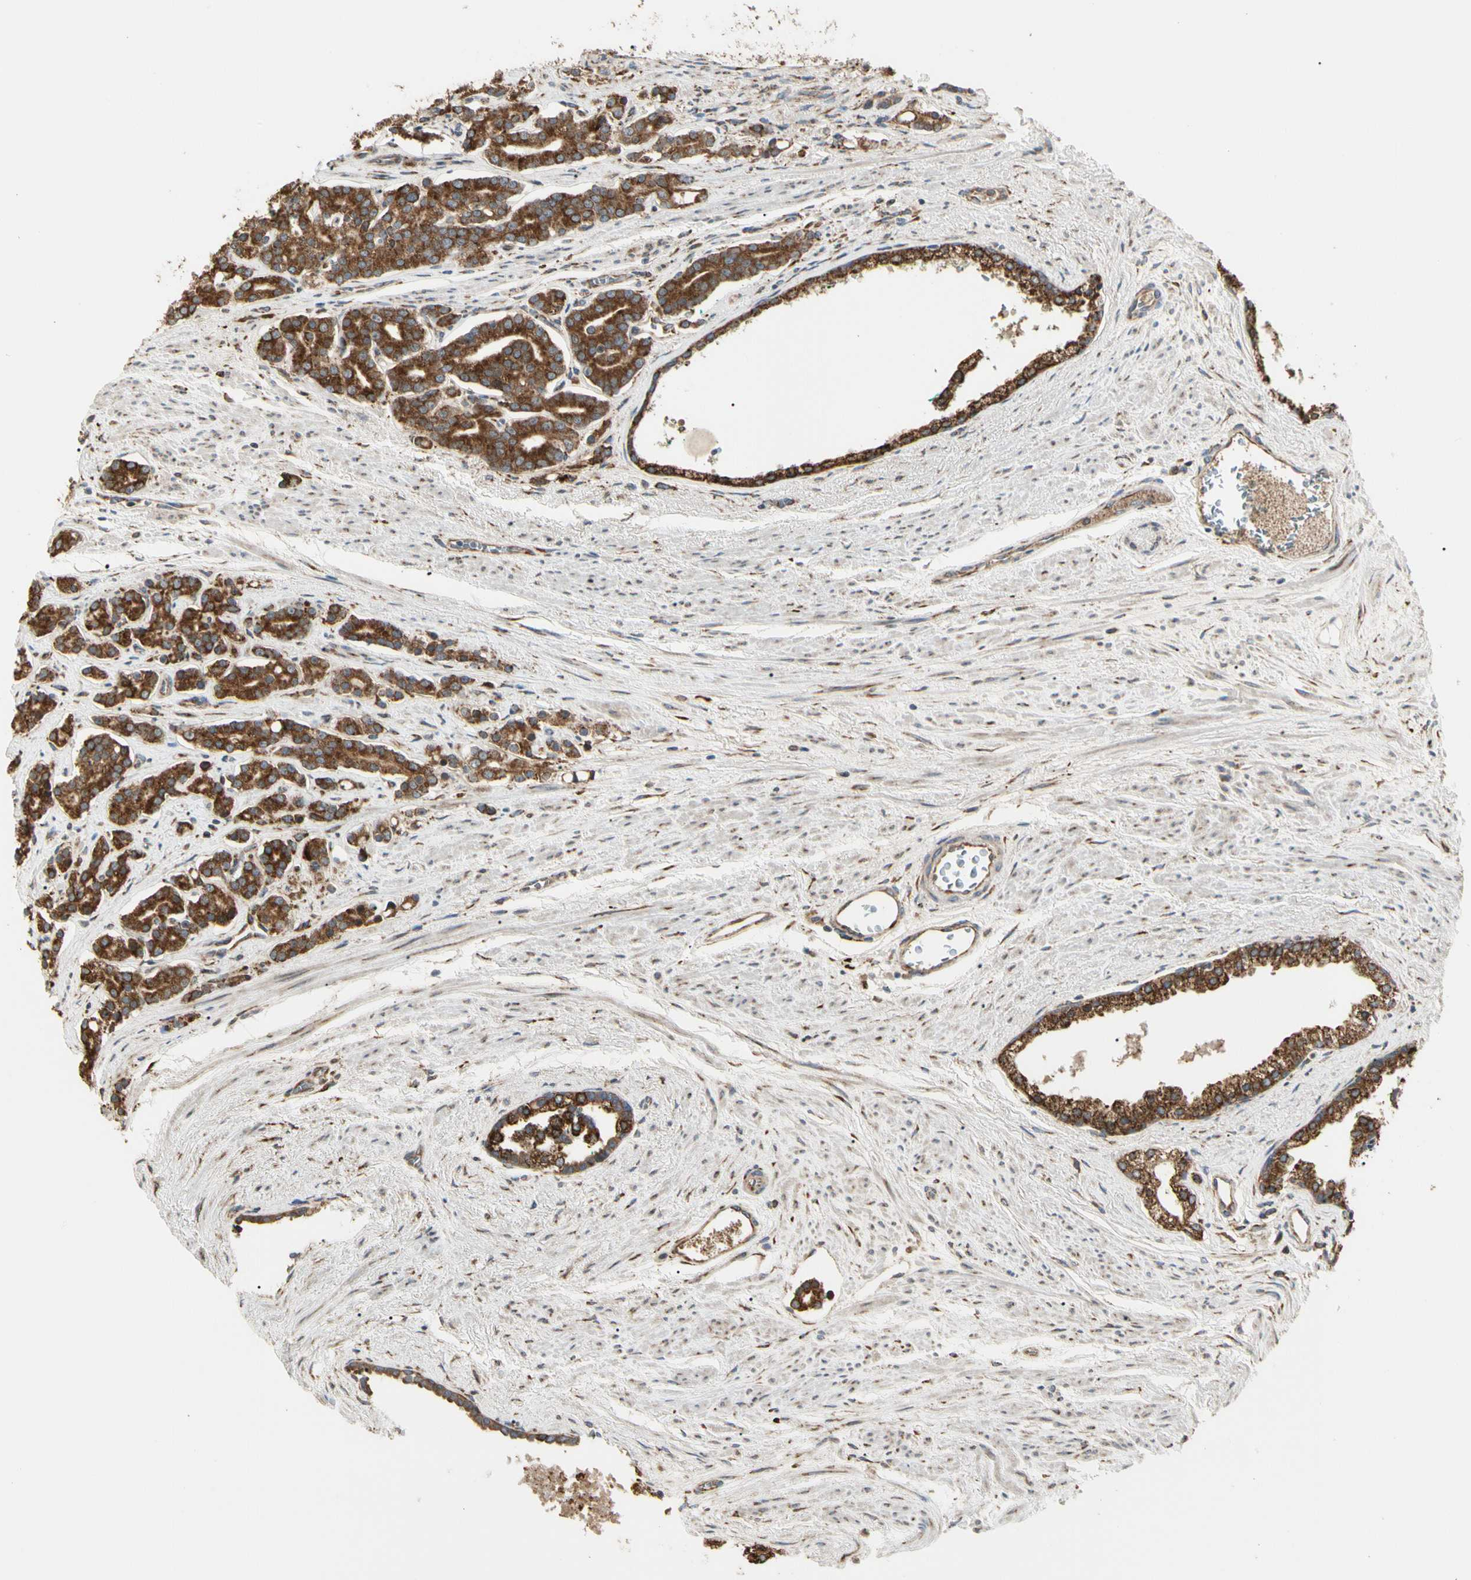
{"staining": {"intensity": "strong", "quantity": ">75%", "location": "cytoplasmic/membranous"}, "tissue": "prostate cancer", "cell_type": "Tumor cells", "image_type": "cancer", "snomed": [{"axis": "morphology", "description": "Adenocarcinoma, Low grade"}, {"axis": "topography", "description": "Prostate"}], "caption": "This micrograph demonstrates immunohistochemistry staining of human adenocarcinoma (low-grade) (prostate), with high strong cytoplasmic/membranous staining in approximately >75% of tumor cells.", "gene": "HSP90B1", "patient": {"sex": "male", "age": 63}}